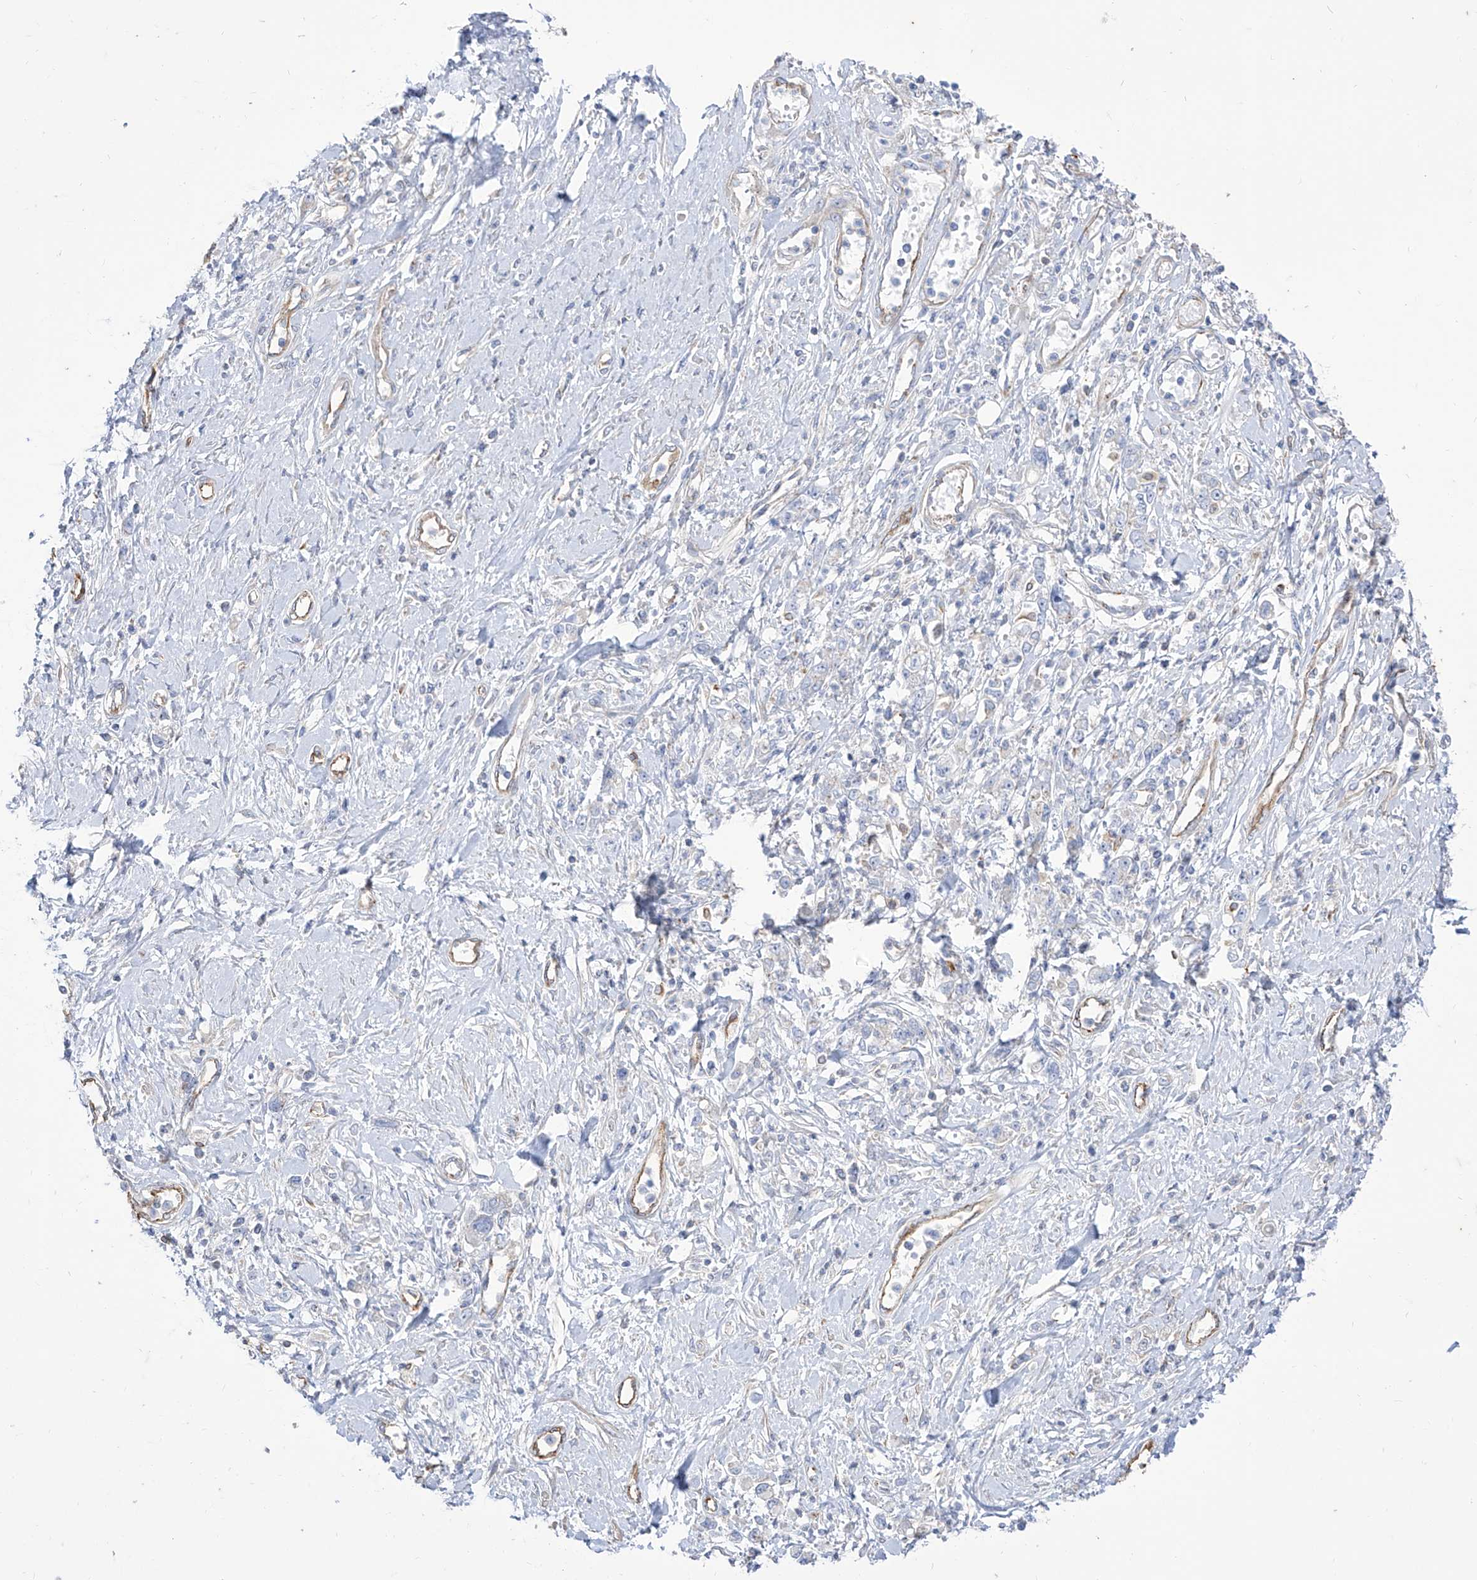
{"staining": {"intensity": "negative", "quantity": "none", "location": "none"}, "tissue": "stomach cancer", "cell_type": "Tumor cells", "image_type": "cancer", "snomed": [{"axis": "morphology", "description": "Adenocarcinoma, NOS"}, {"axis": "topography", "description": "Stomach"}], "caption": "IHC micrograph of stomach cancer (adenocarcinoma) stained for a protein (brown), which demonstrates no positivity in tumor cells.", "gene": "C1orf74", "patient": {"sex": "female", "age": 76}}